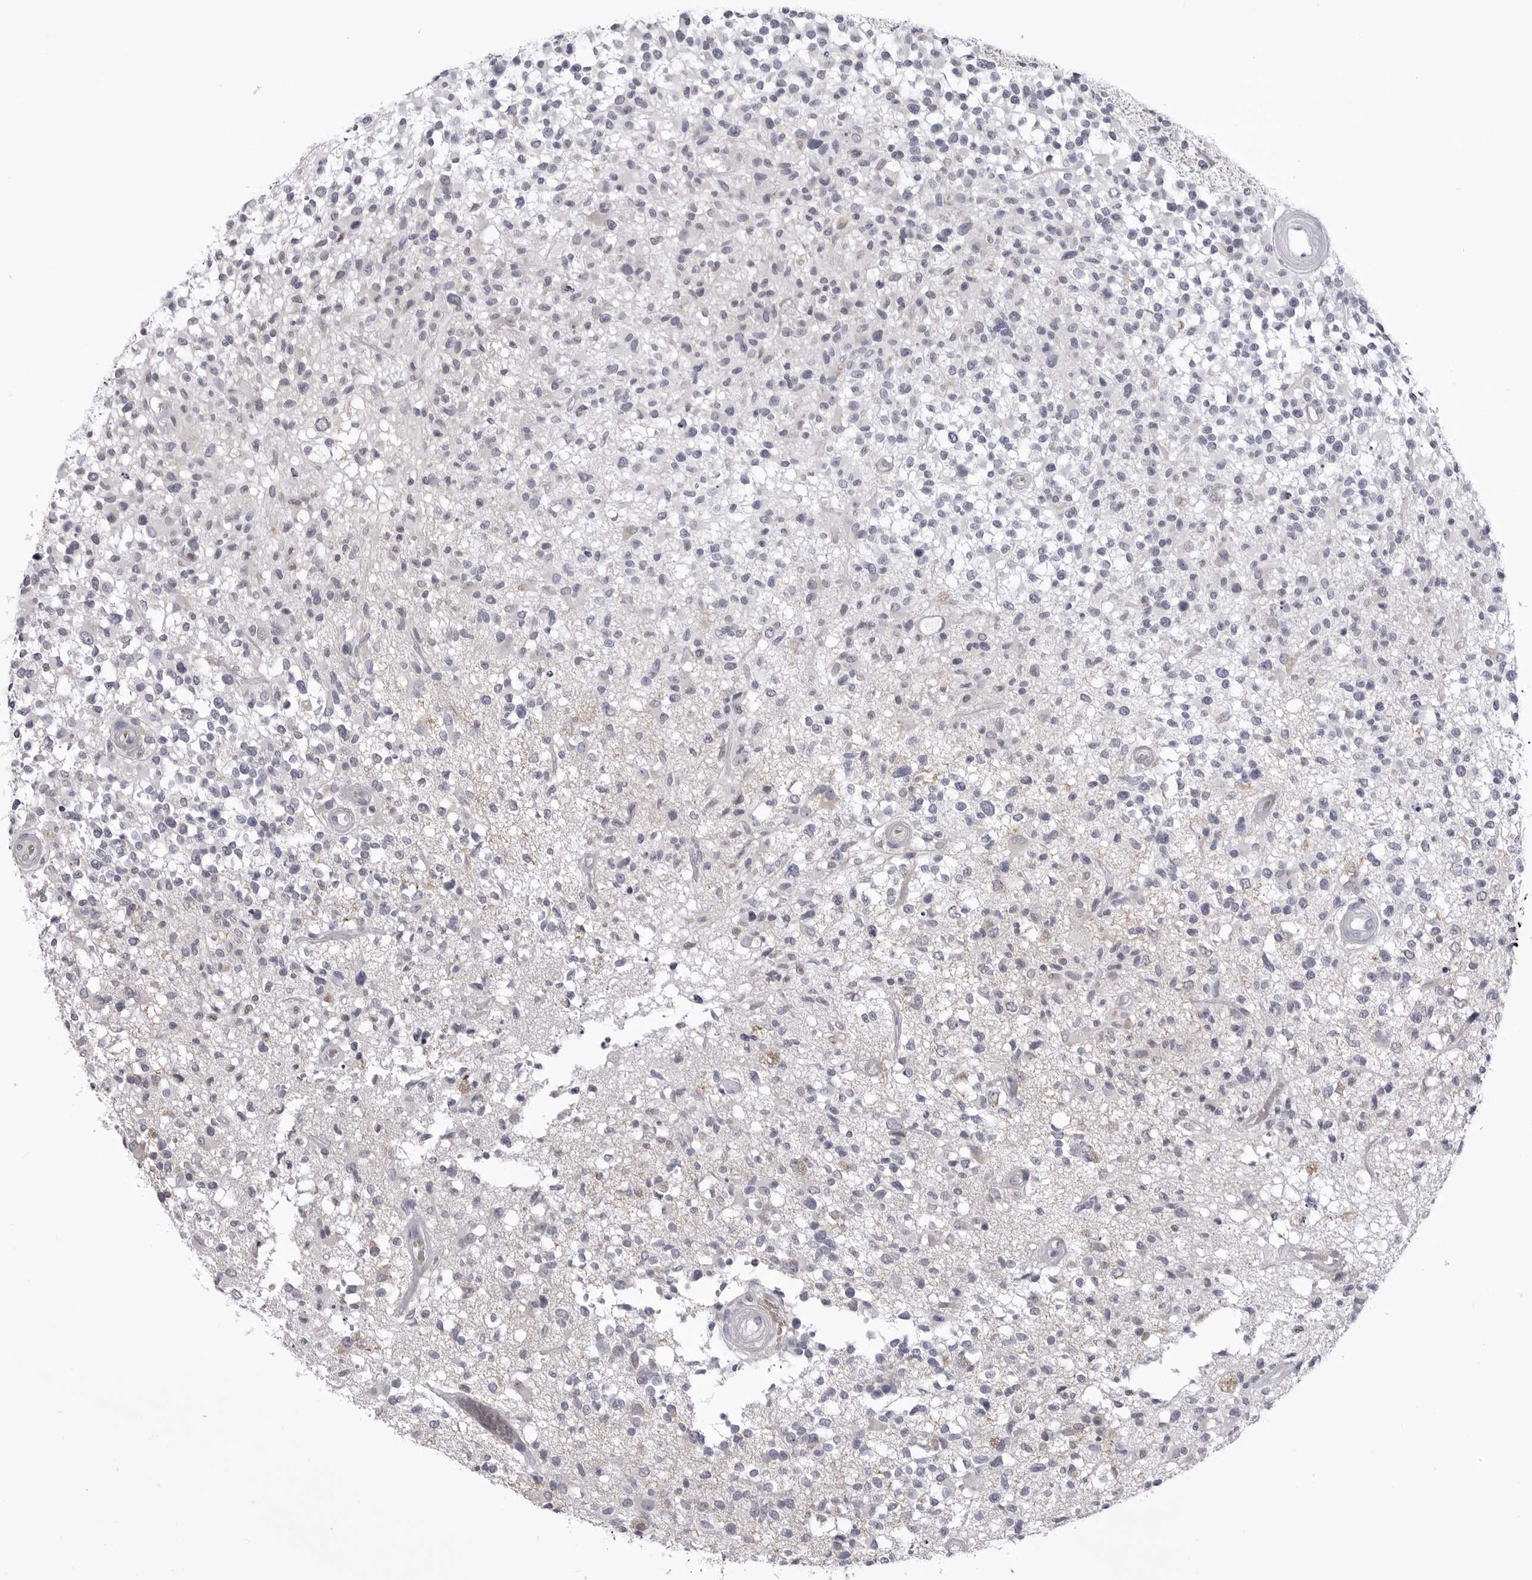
{"staining": {"intensity": "negative", "quantity": "none", "location": "none"}, "tissue": "glioma", "cell_type": "Tumor cells", "image_type": "cancer", "snomed": [{"axis": "morphology", "description": "Glioma, malignant, High grade"}, {"axis": "morphology", "description": "Glioblastoma, NOS"}, {"axis": "topography", "description": "Brain"}], "caption": "Immunohistochemical staining of glioblastoma reveals no significant positivity in tumor cells.", "gene": "STAP2", "patient": {"sex": "male", "age": 60}}